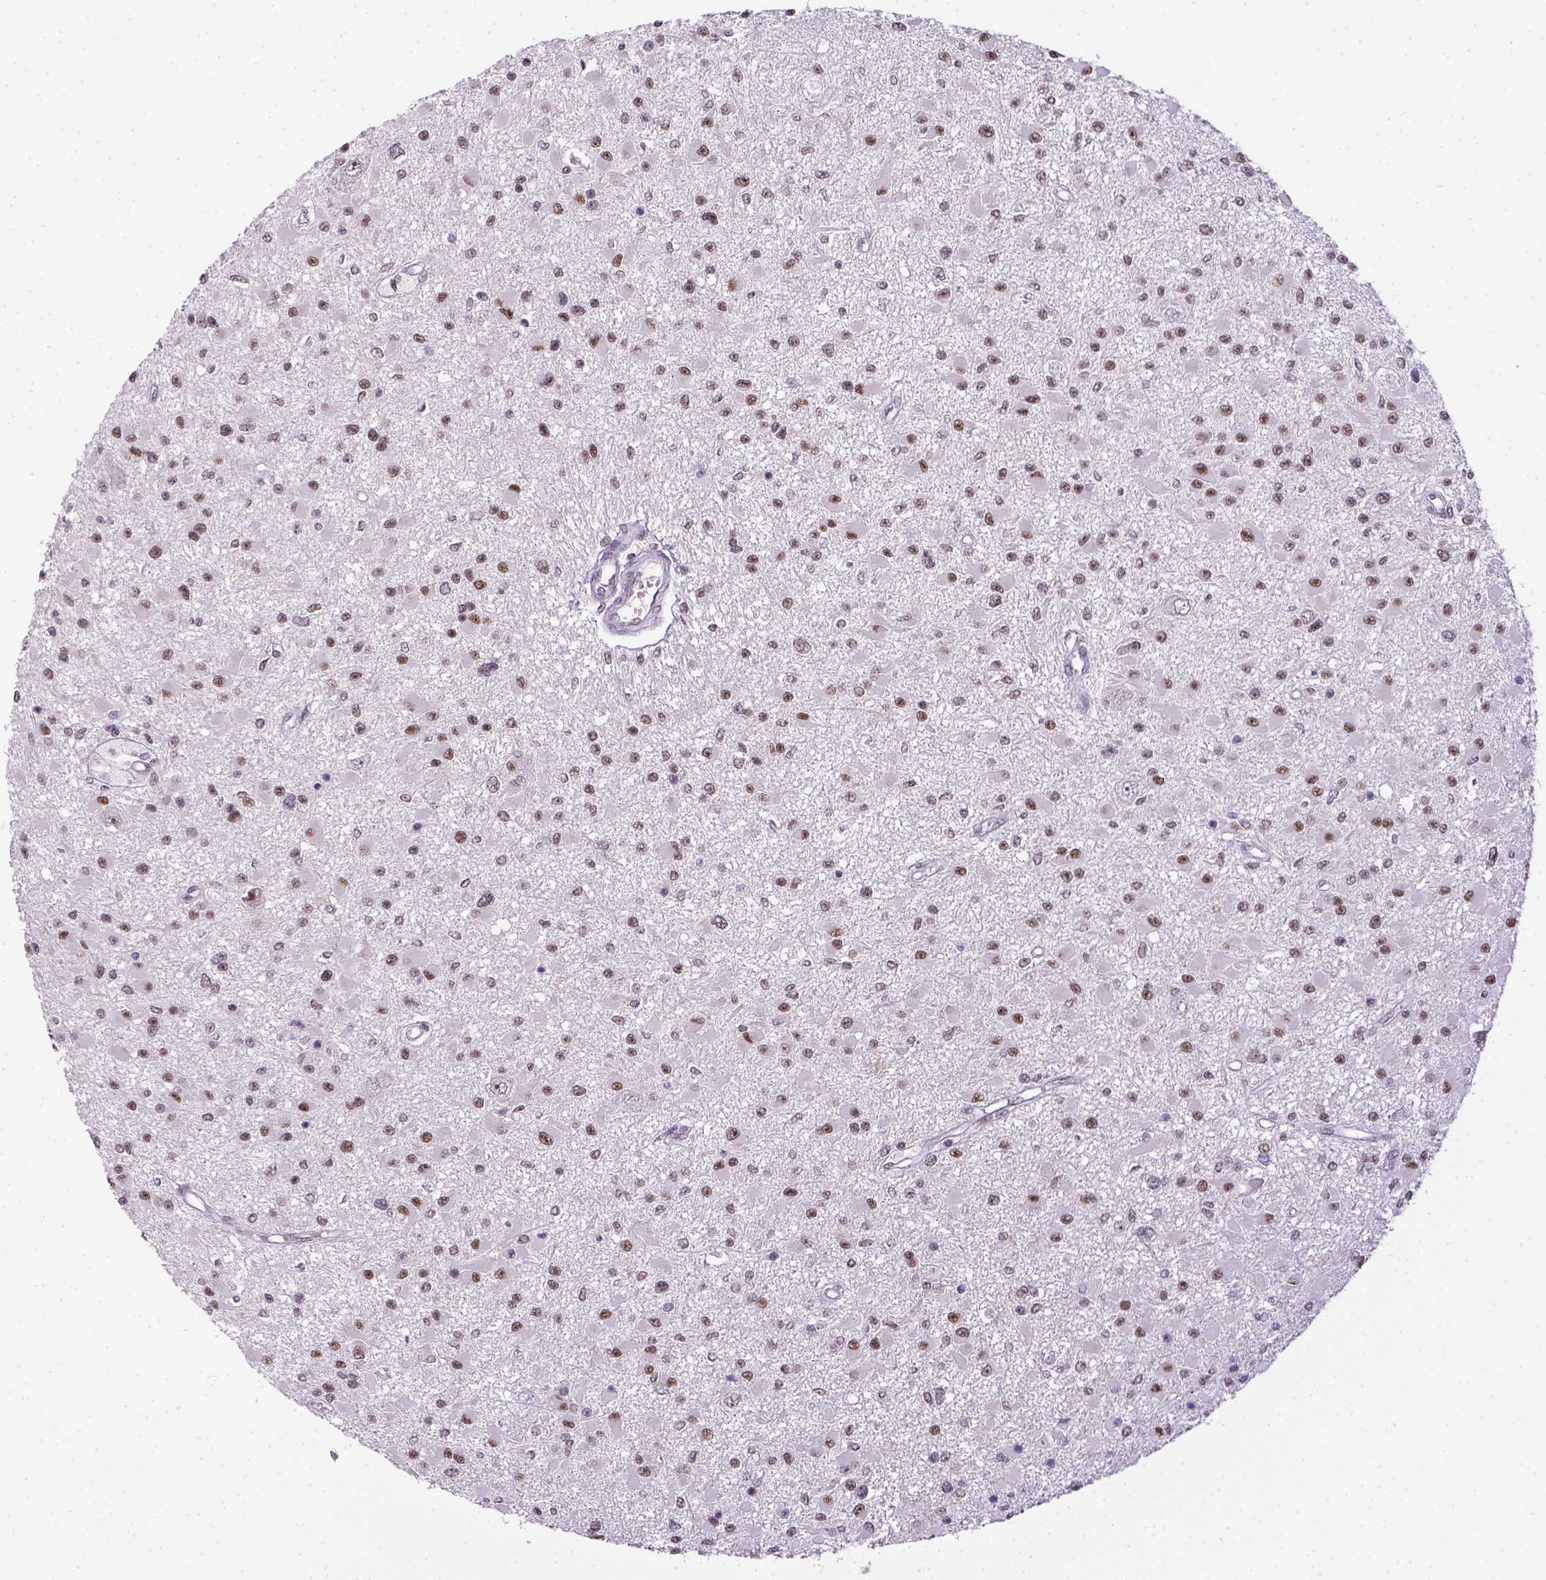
{"staining": {"intensity": "moderate", "quantity": ">75%", "location": "nuclear"}, "tissue": "glioma", "cell_type": "Tumor cells", "image_type": "cancer", "snomed": [{"axis": "morphology", "description": "Glioma, malignant, High grade"}, {"axis": "topography", "description": "Brain"}], "caption": "Human glioma stained with a brown dye displays moderate nuclear positive positivity in about >75% of tumor cells.", "gene": "ERCC1", "patient": {"sex": "male", "age": 54}}